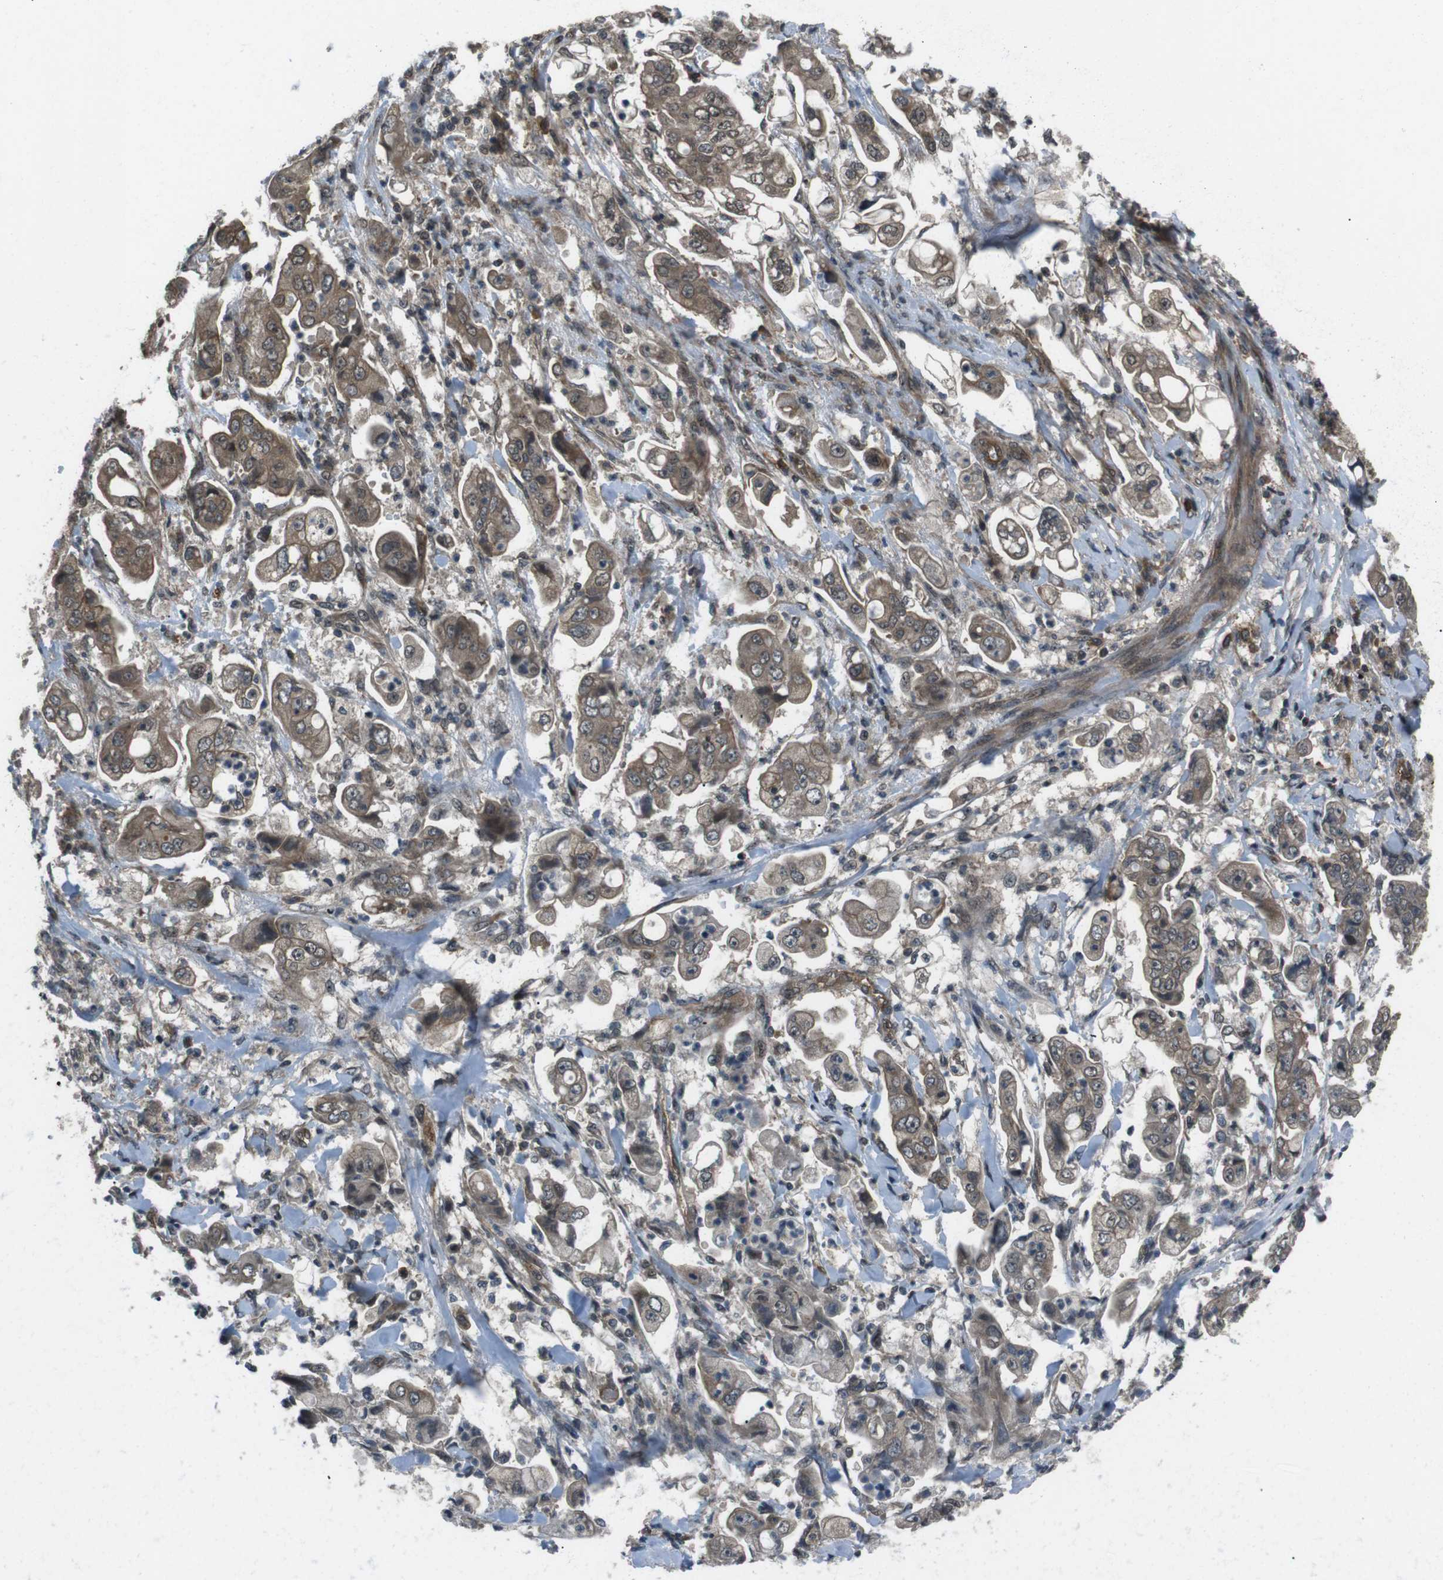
{"staining": {"intensity": "moderate", "quantity": ">75%", "location": "cytoplasmic/membranous,nuclear"}, "tissue": "stomach cancer", "cell_type": "Tumor cells", "image_type": "cancer", "snomed": [{"axis": "morphology", "description": "Adenocarcinoma, NOS"}, {"axis": "topography", "description": "Stomach"}], "caption": "A brown stain highlights moderate cytoplasmic/membranous and nuclear expression of a protein in adenocarcinoma (stomach) tumor cells.", "gene": "TIAM2", "patient": {"sex": "male", "age": 62}}